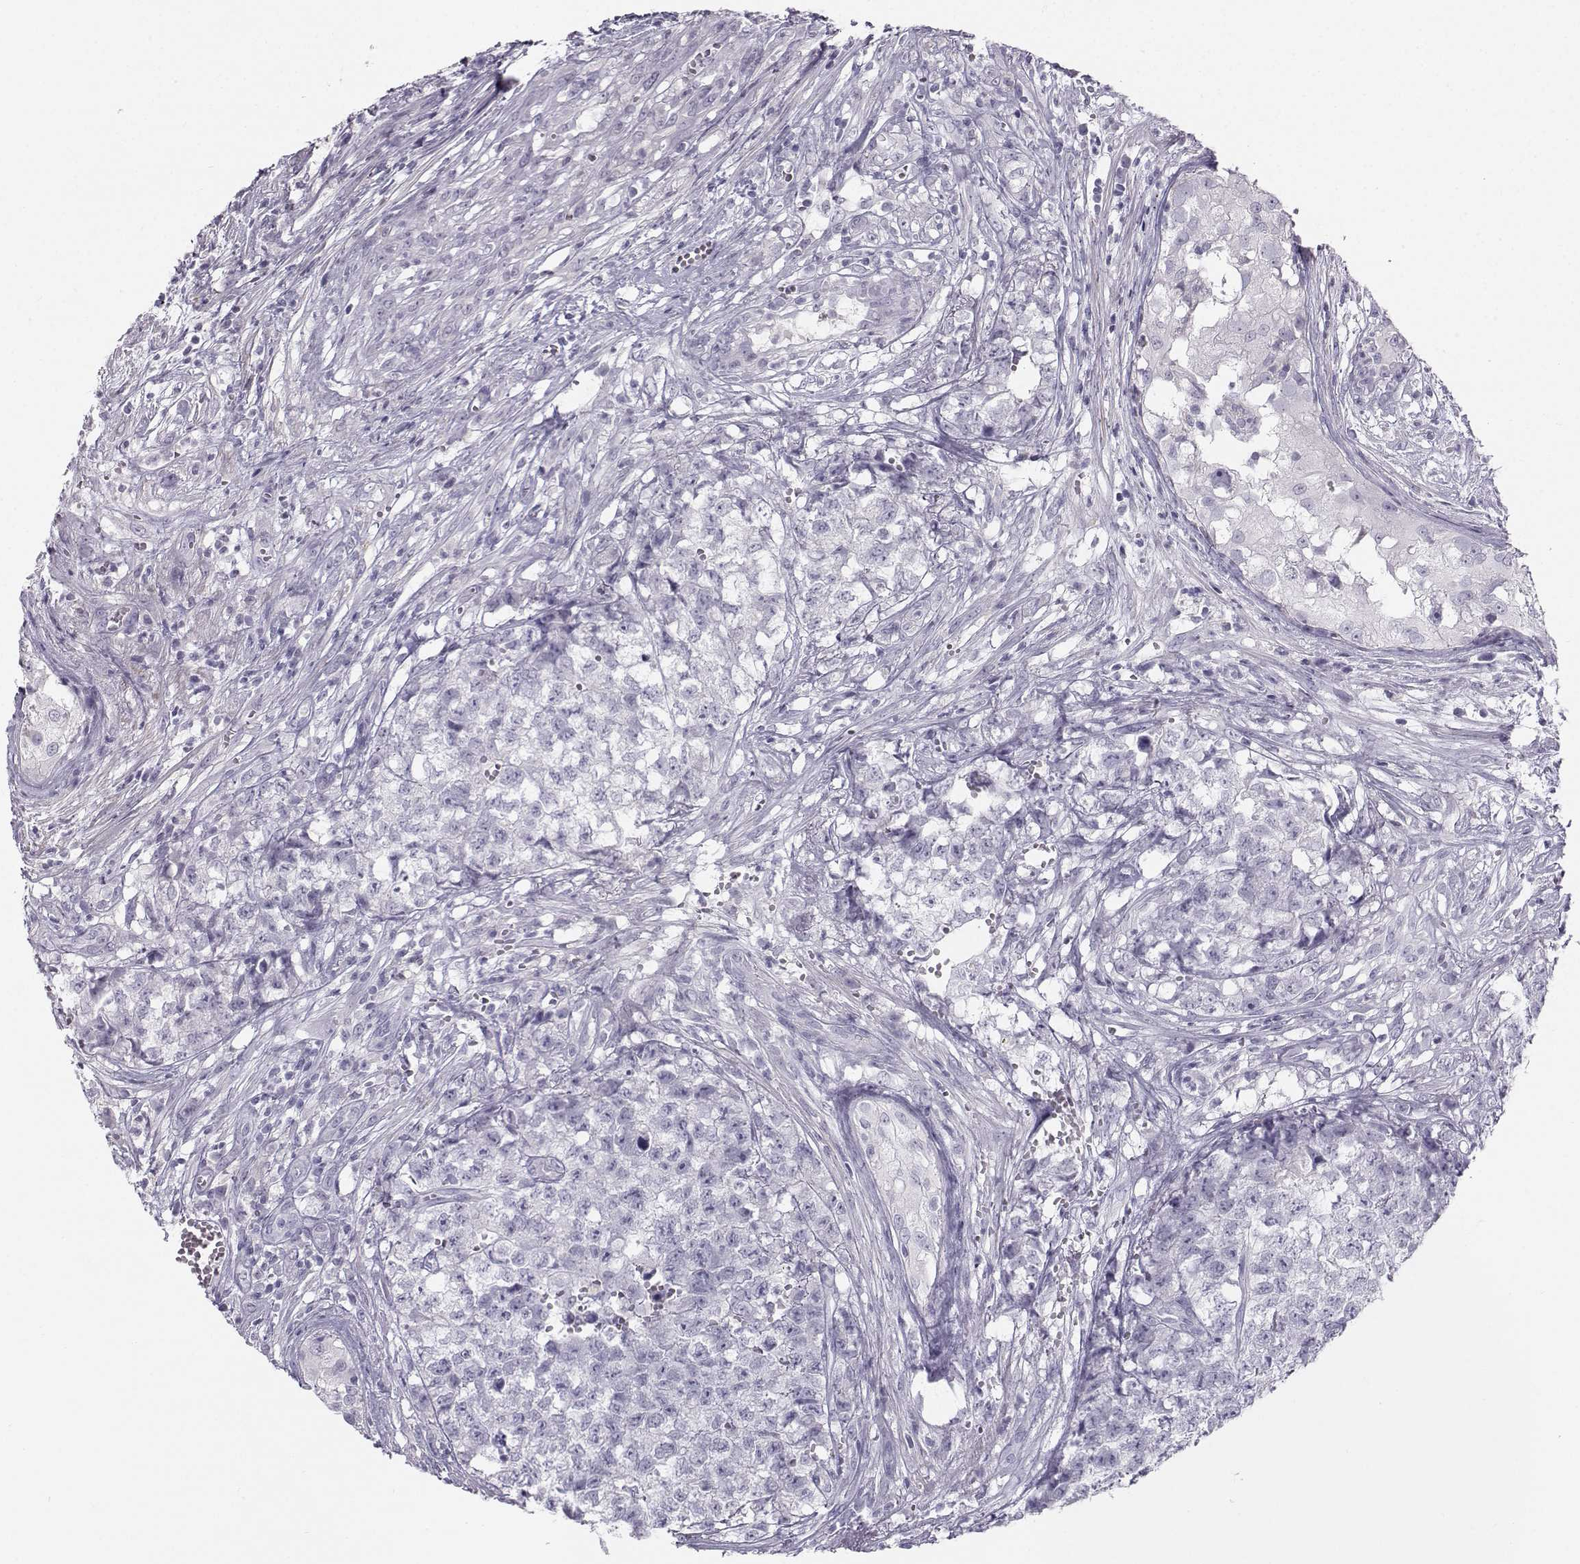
{"staining": {"intensity": "negative", "quantity": "none", "location": "none"}, "tissue": "testis cancer", "cell_type": "Tumor cells", "image_type": "cancer", "snomed": [{"axis": "morphology", "description": "Seminoma, NOS"}, {"axis": "morphology", "description": "Carcinoma, Embryonal, NOS"}, {"axis": "topography", "description": "Testis"}], "caption": "The histopathology image reveals no significant positivity in tumor cells of testis seminoma.", "gene": "CASR", "patient": {"sex": "male", "age": 22}}